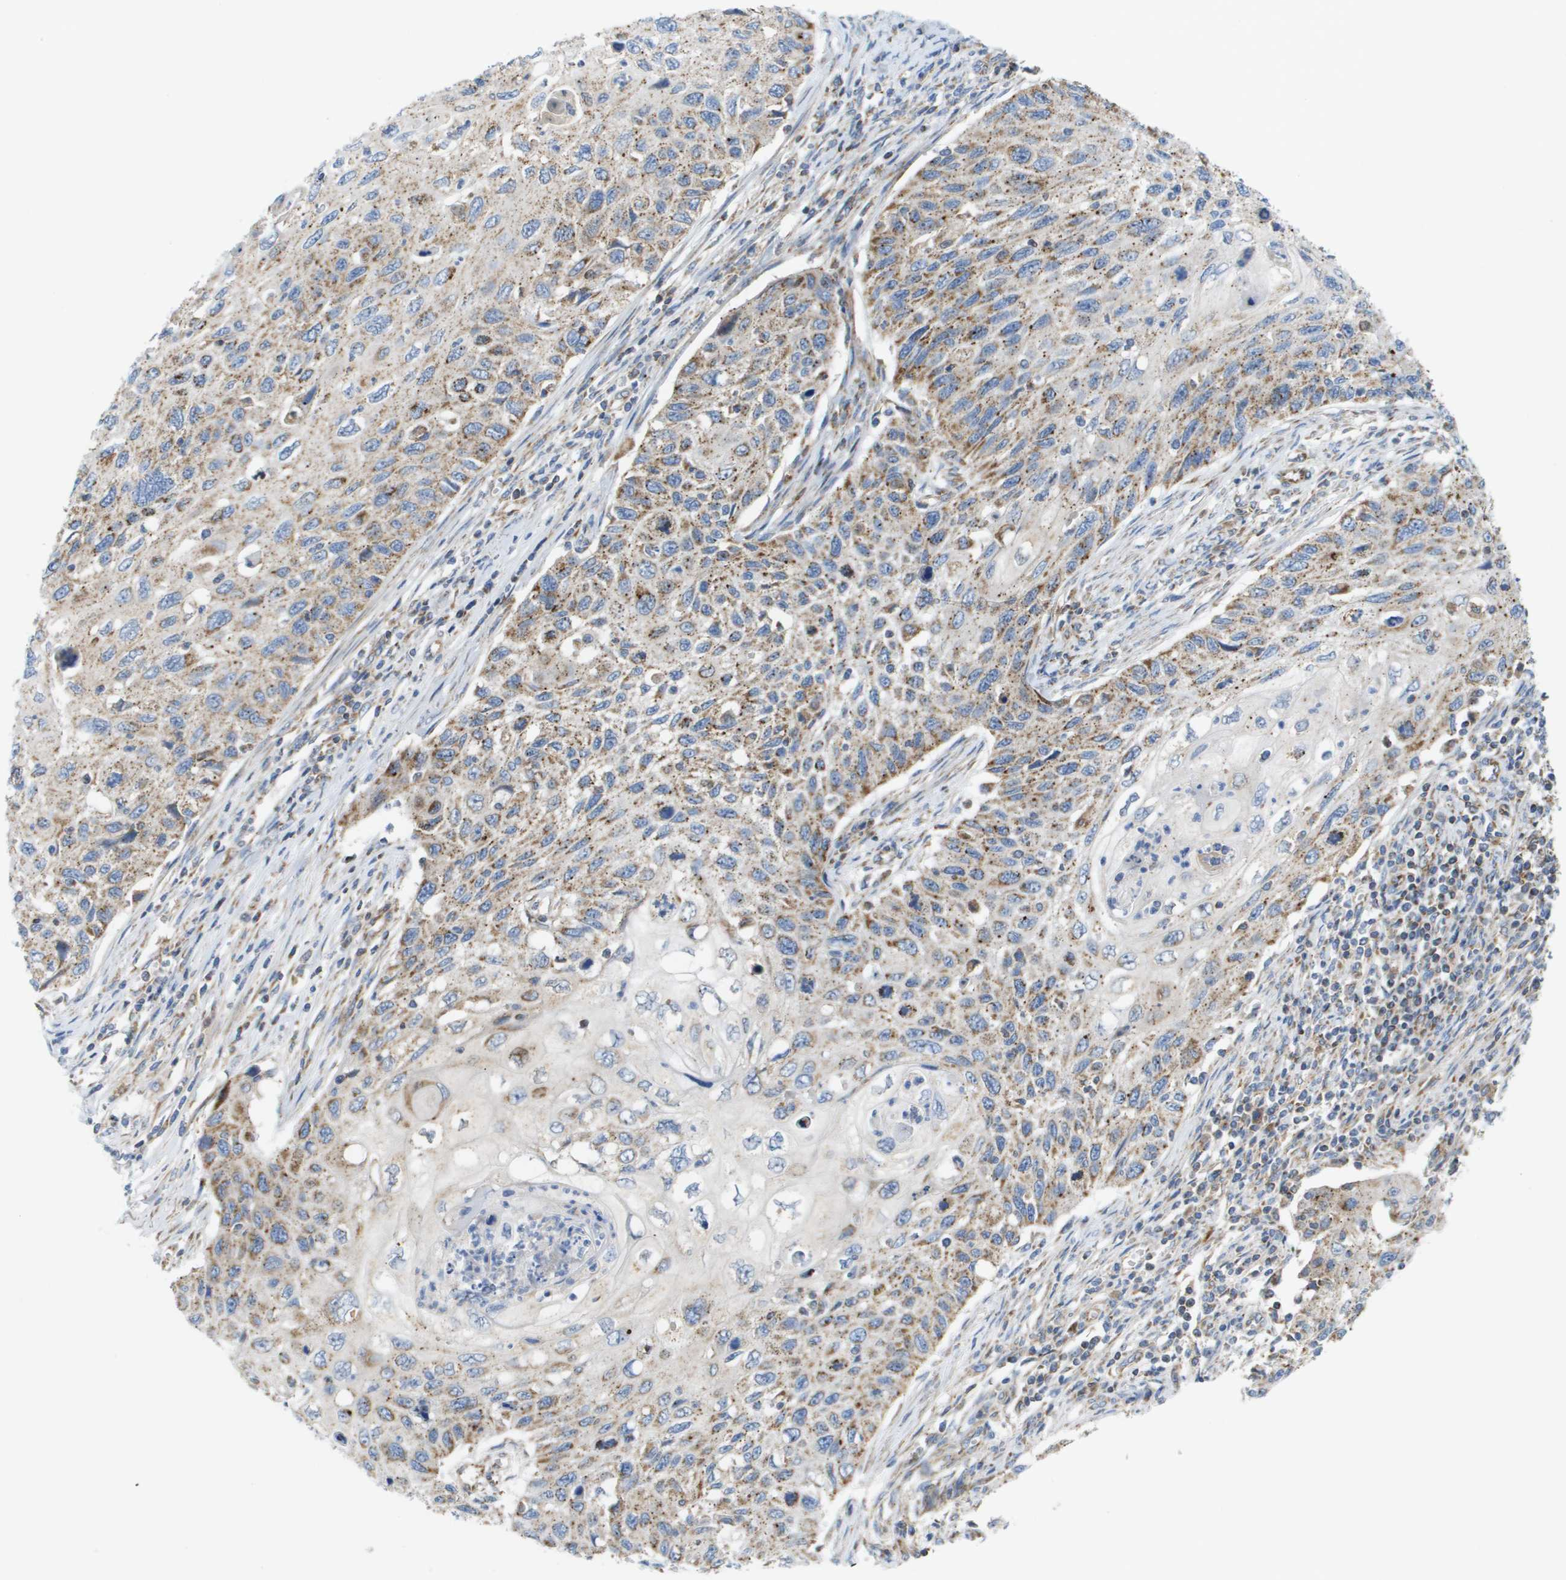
{"staining": {"intensity": "moderate", "quantity": "25%-75%", "location": "cytoplasmic/membranous"}, "tissue": "cervical cancer", "cell_type": "Tumor cells", "image_type": "cancer", "snomed": [{"axis": "morphology", "description": "Squamous cell carcinoma, NOS"}, {"axis": "topography", "description": "Cervix"}], "caption": "DAB (3,3'-diaminobenzidine) immunohistochemical staining of cervical cancer (squamous cell carcinoma) exhibits moderate cytoplasmic/membranous protein expression in approximately 25%-75% of tumor cells.", "gene": "FIS1", "patient": {"sex": "female", "age": 70}}